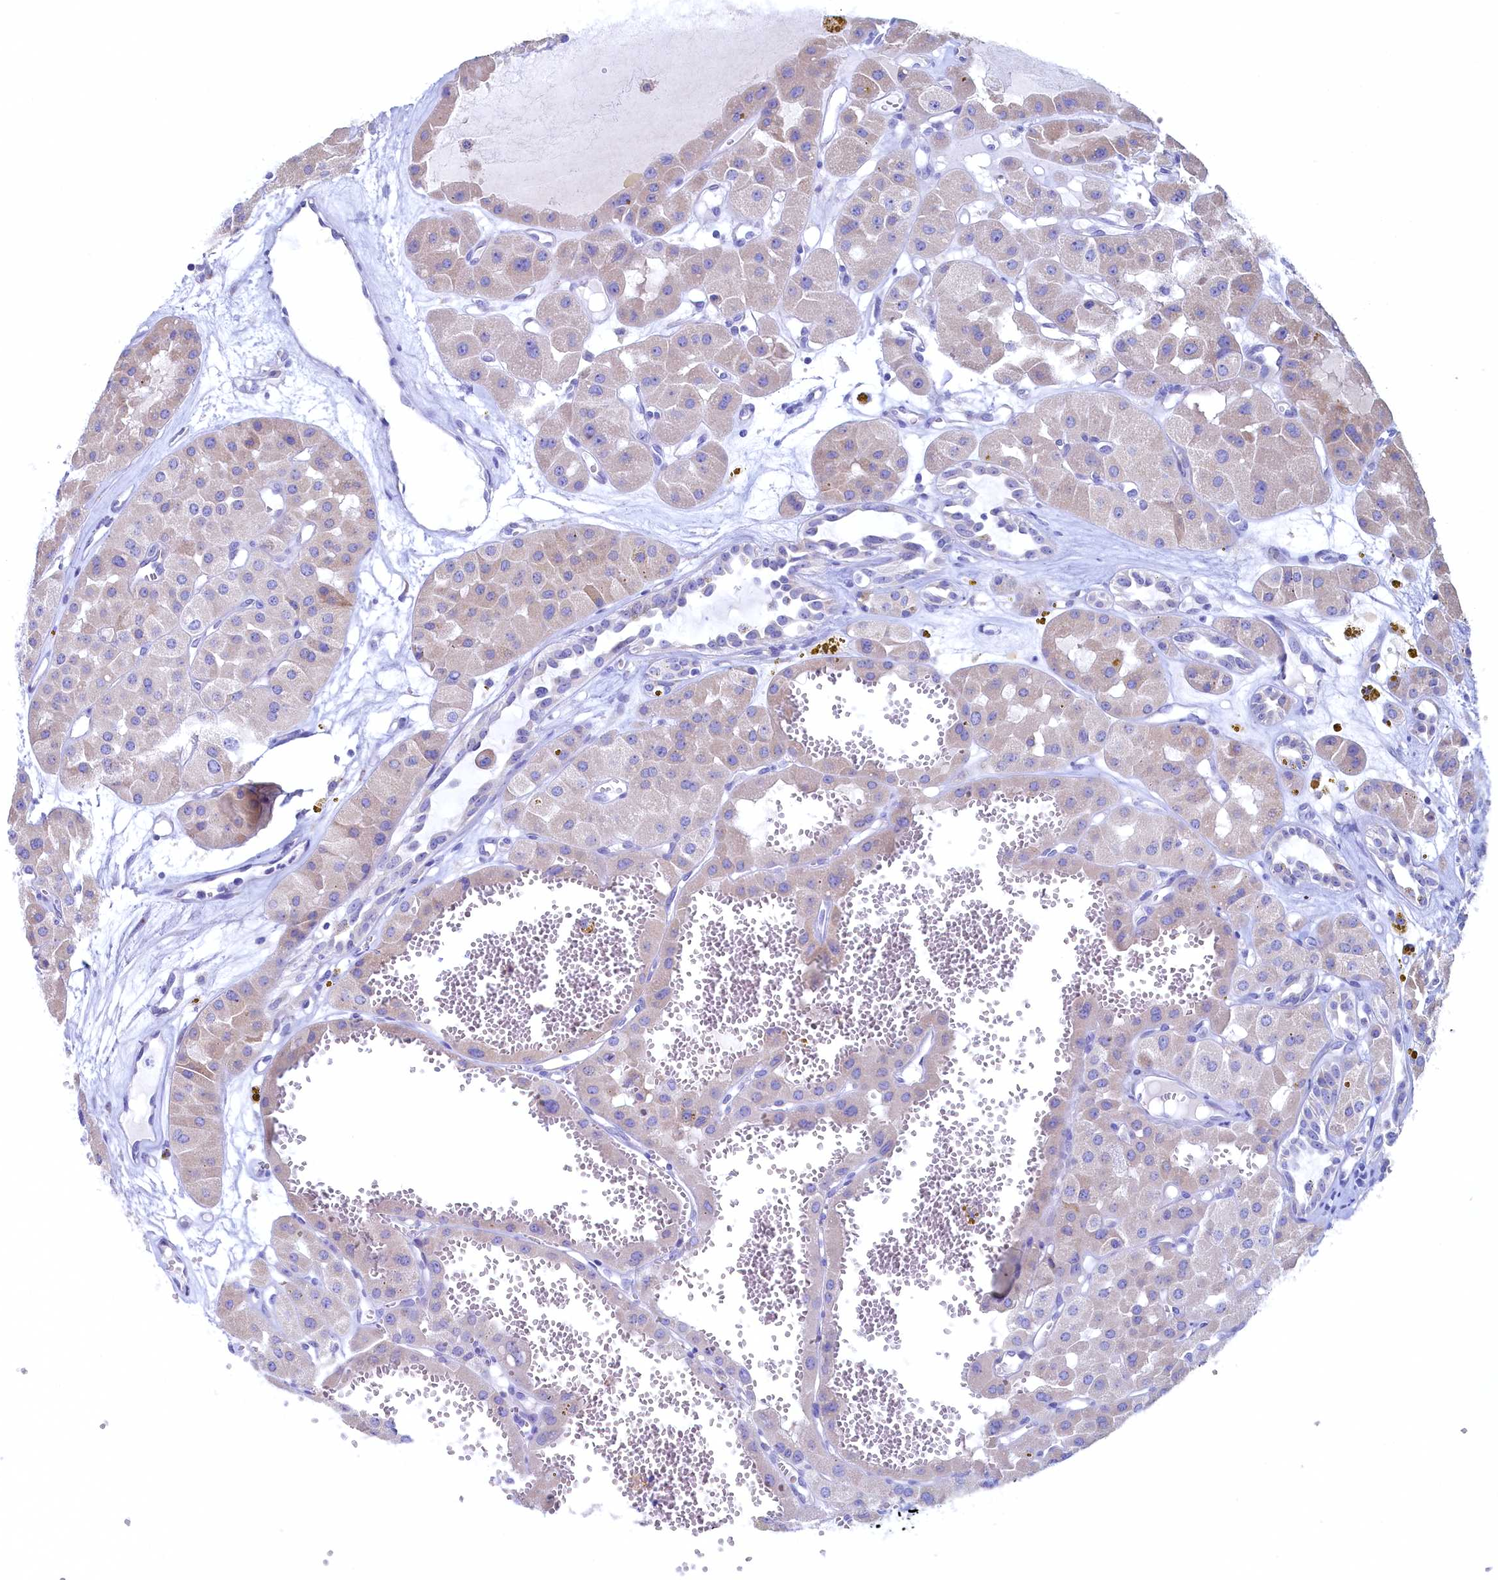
{"staining": {"intensity": "negative", "quantity": "none", "location": "none"}, "tissue": "renal cancer", "cell_type": "Tumor cells", "image_type": "cancer", "snomed": [{"axis": "morphology", "description": "Carcinoma, NOS"}, {"axis": "topography", "description": "Kidney"}], "caption": "Human renal cancer stained for a protein using immunohistochemistry (IHC) displays no expression in tumor cells.", "gene": "CBLIF", "patient": {"sex": "female", "age": 75}}